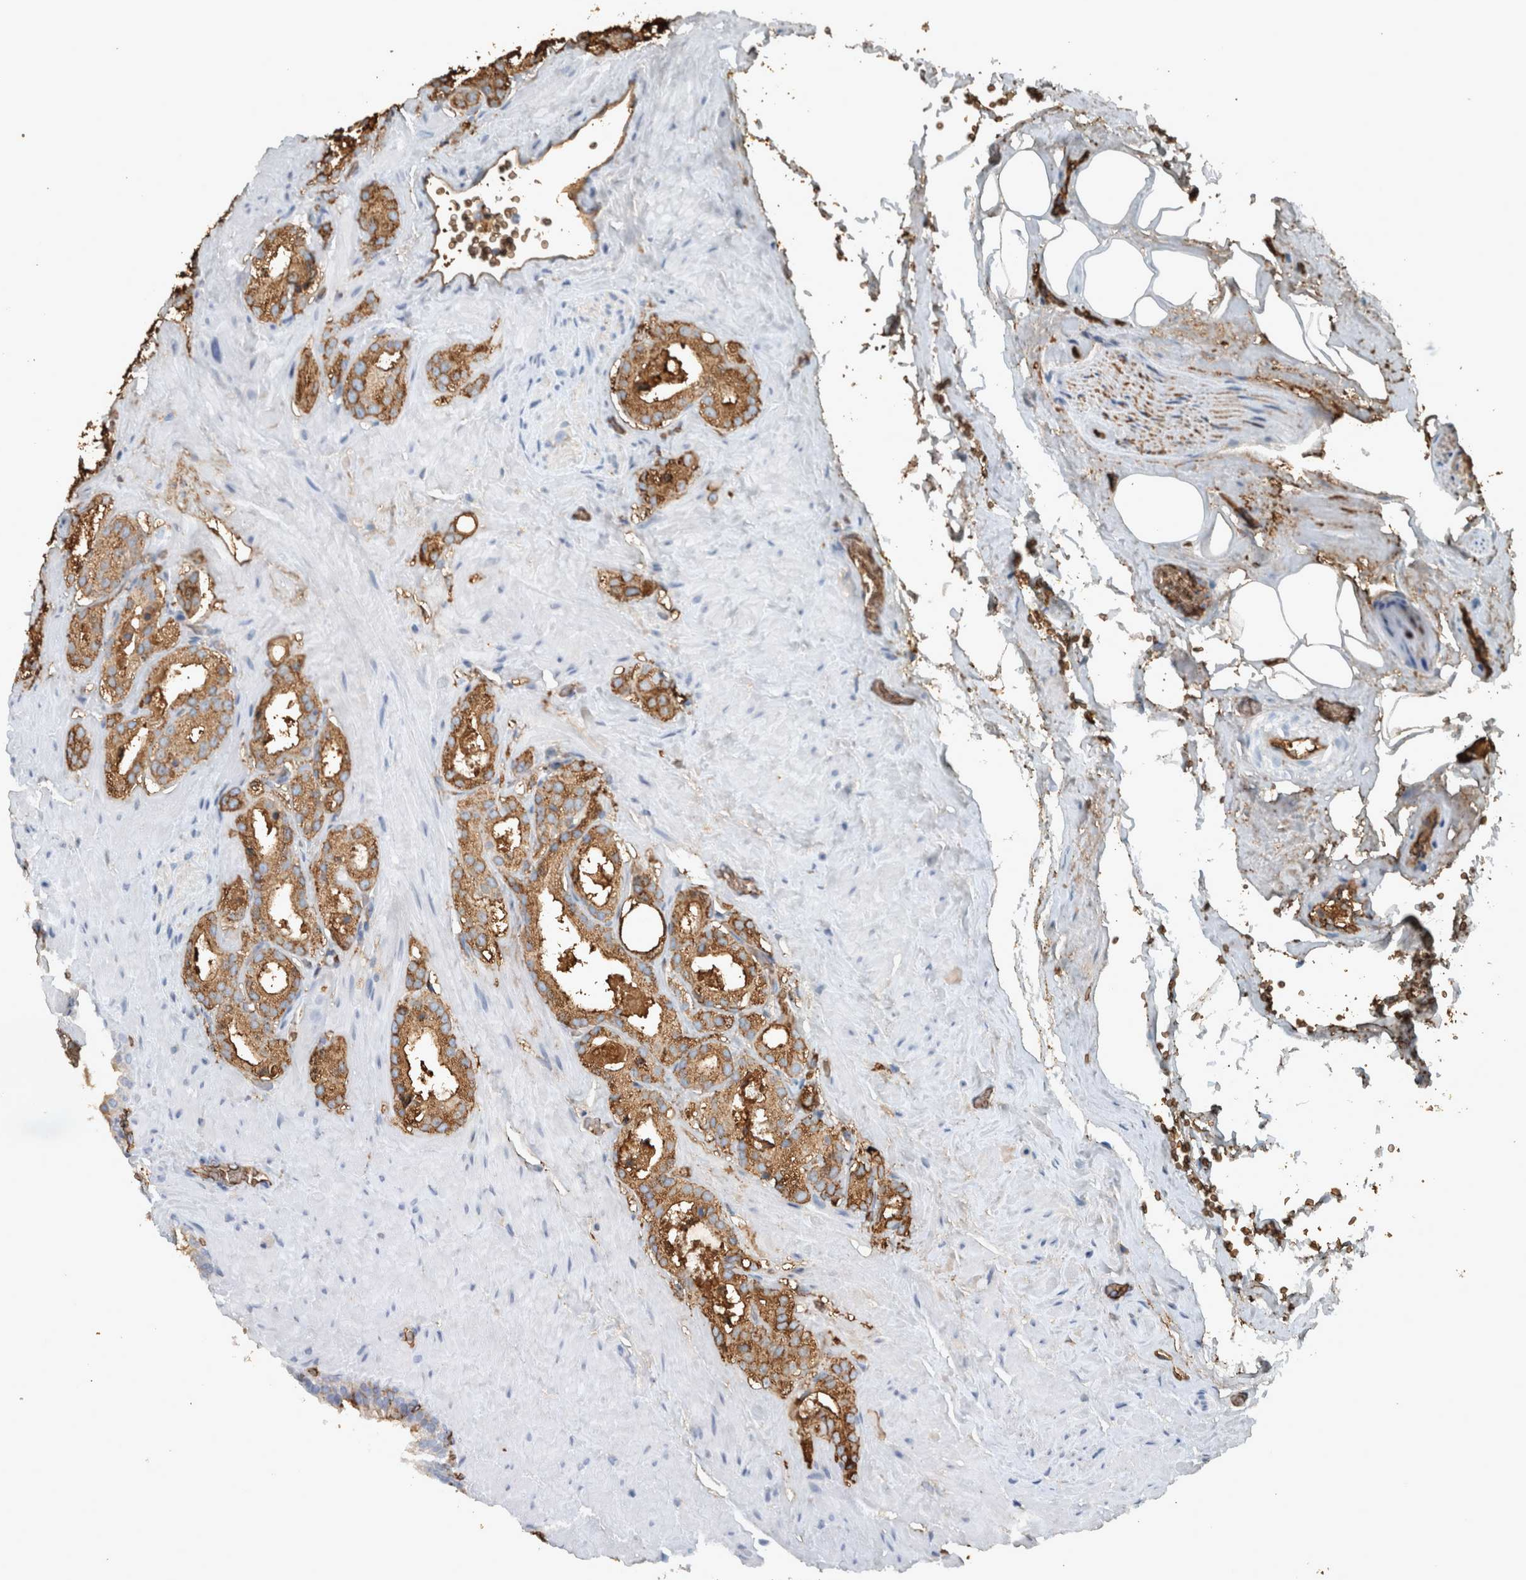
{"staining": {"intensity": "moderate", "quantity": ">75%", "location": "cytoplasmic/membranous"}, "tissue": "prostate cancer", "cell_type": "Tumor cells", "image_type": "cancer", "snomed": [{"axis": "morphology", "description": "Adenocarcinoma, High grade"}, {"axis": "topography", "description": "Prostate"}], "caption": "IHC (DAB (3,3'-diaminobenzidine)) staining of prostate cancer displays moderate cytoplasmic/membranous protein staining in approximately >75% of tumor cells.", "gene": "LBP", "patient": {"sex": "male", "age": 64}}